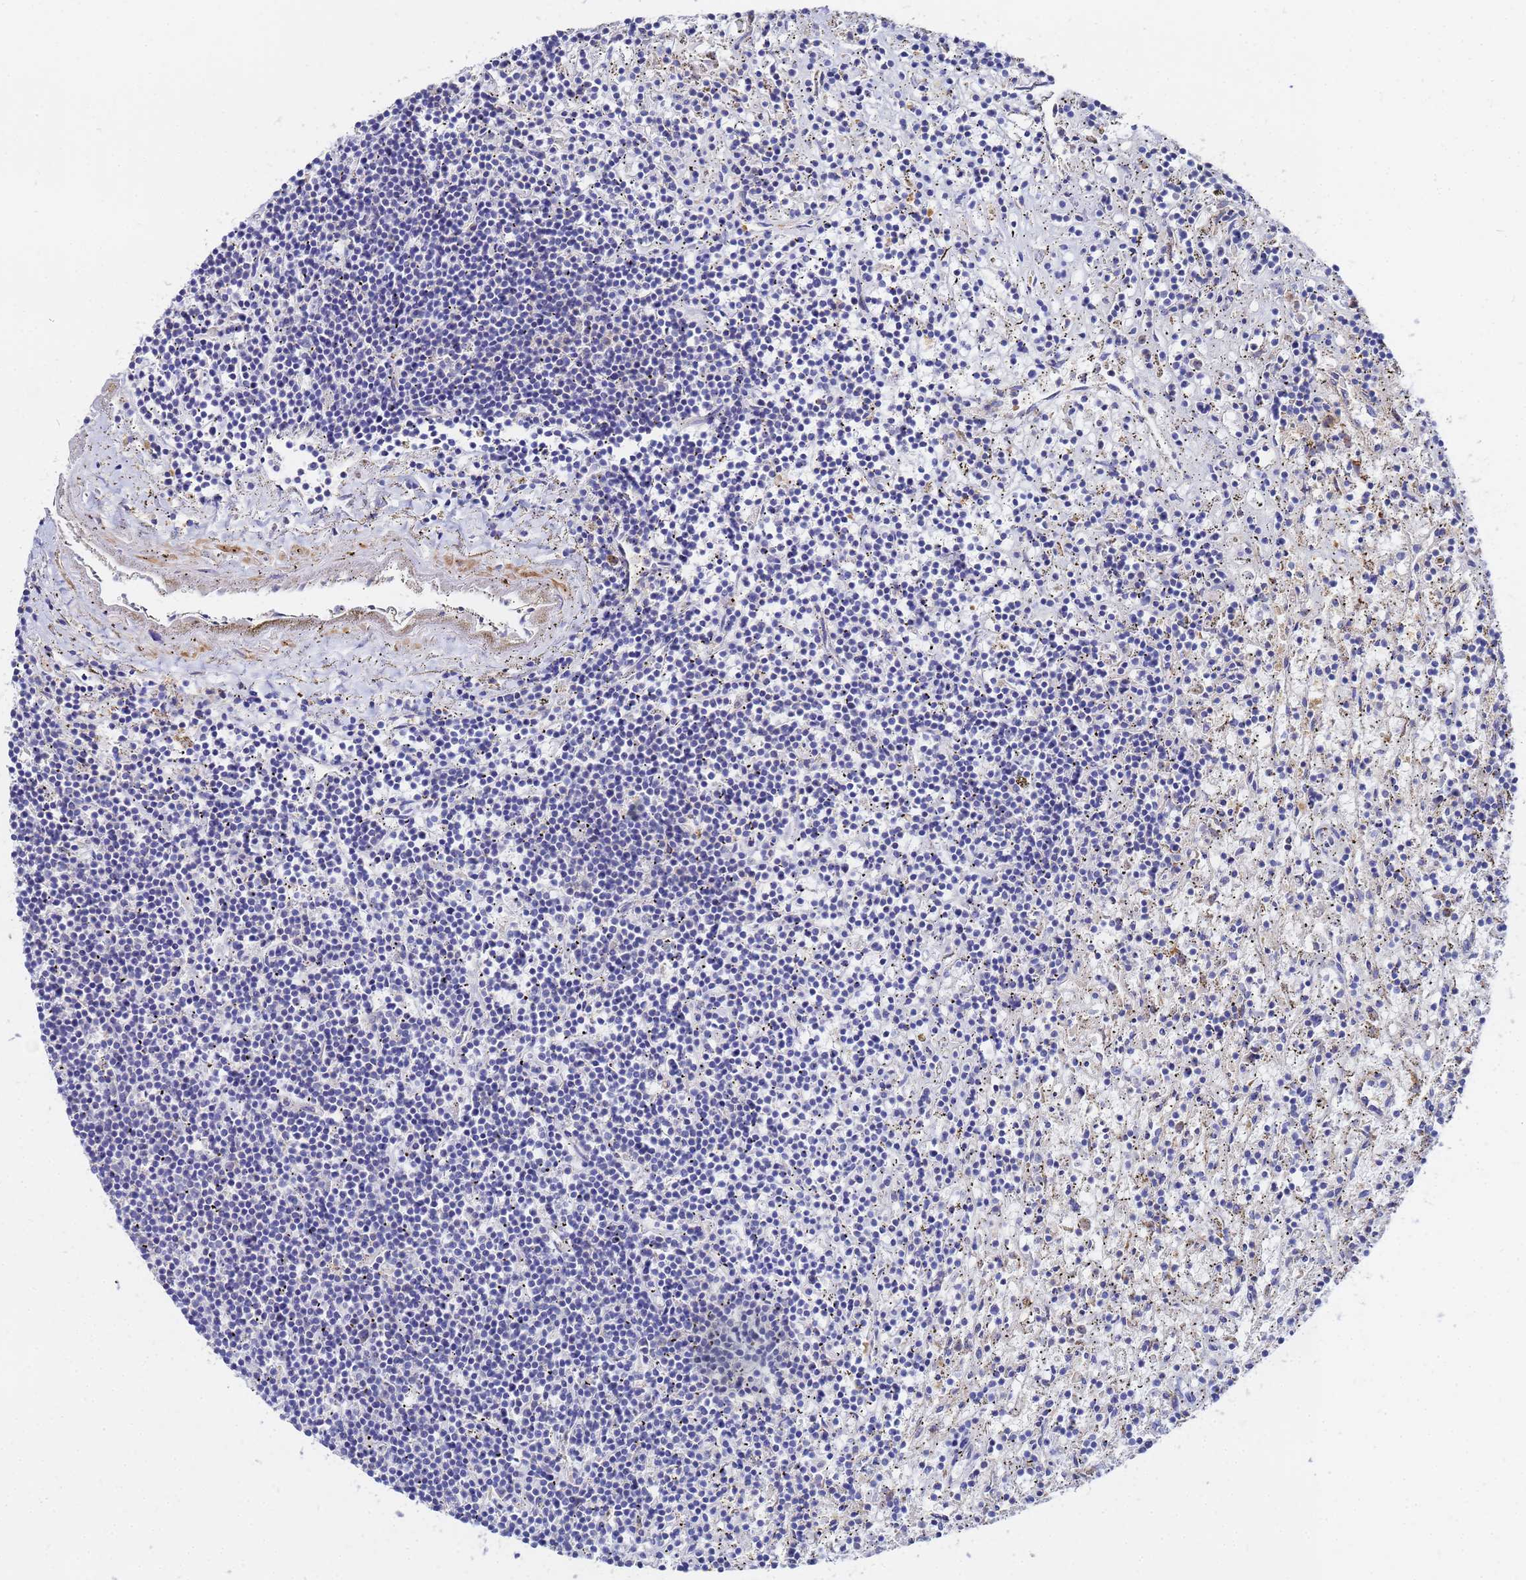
{"staining": {"intensity": "negative", "quantity": "none", "location": "none"}, "tissue": "lymphoma", "cell_type": "Tumor cells", "image_type": "cancer", "snomed": [{"axis": "morphology", "description": "Malignant lymphoma, non-Hodgkin's type, Low grade"}, {"axis": "topography", "description": "Spleen"}], "caption": "High magnification brightfield microscopy of lymphoma stained with DAB (3,3'-diaminobenzidine) (brown) and counterstained with hematoxylin (blue): tumor cells show no significant expression. (DAB immunohistochemistry visualized using brightfield microscopy, high magnification).", "gene": "FAHD2A", "patient": {"sex": "male", "age": 76}}